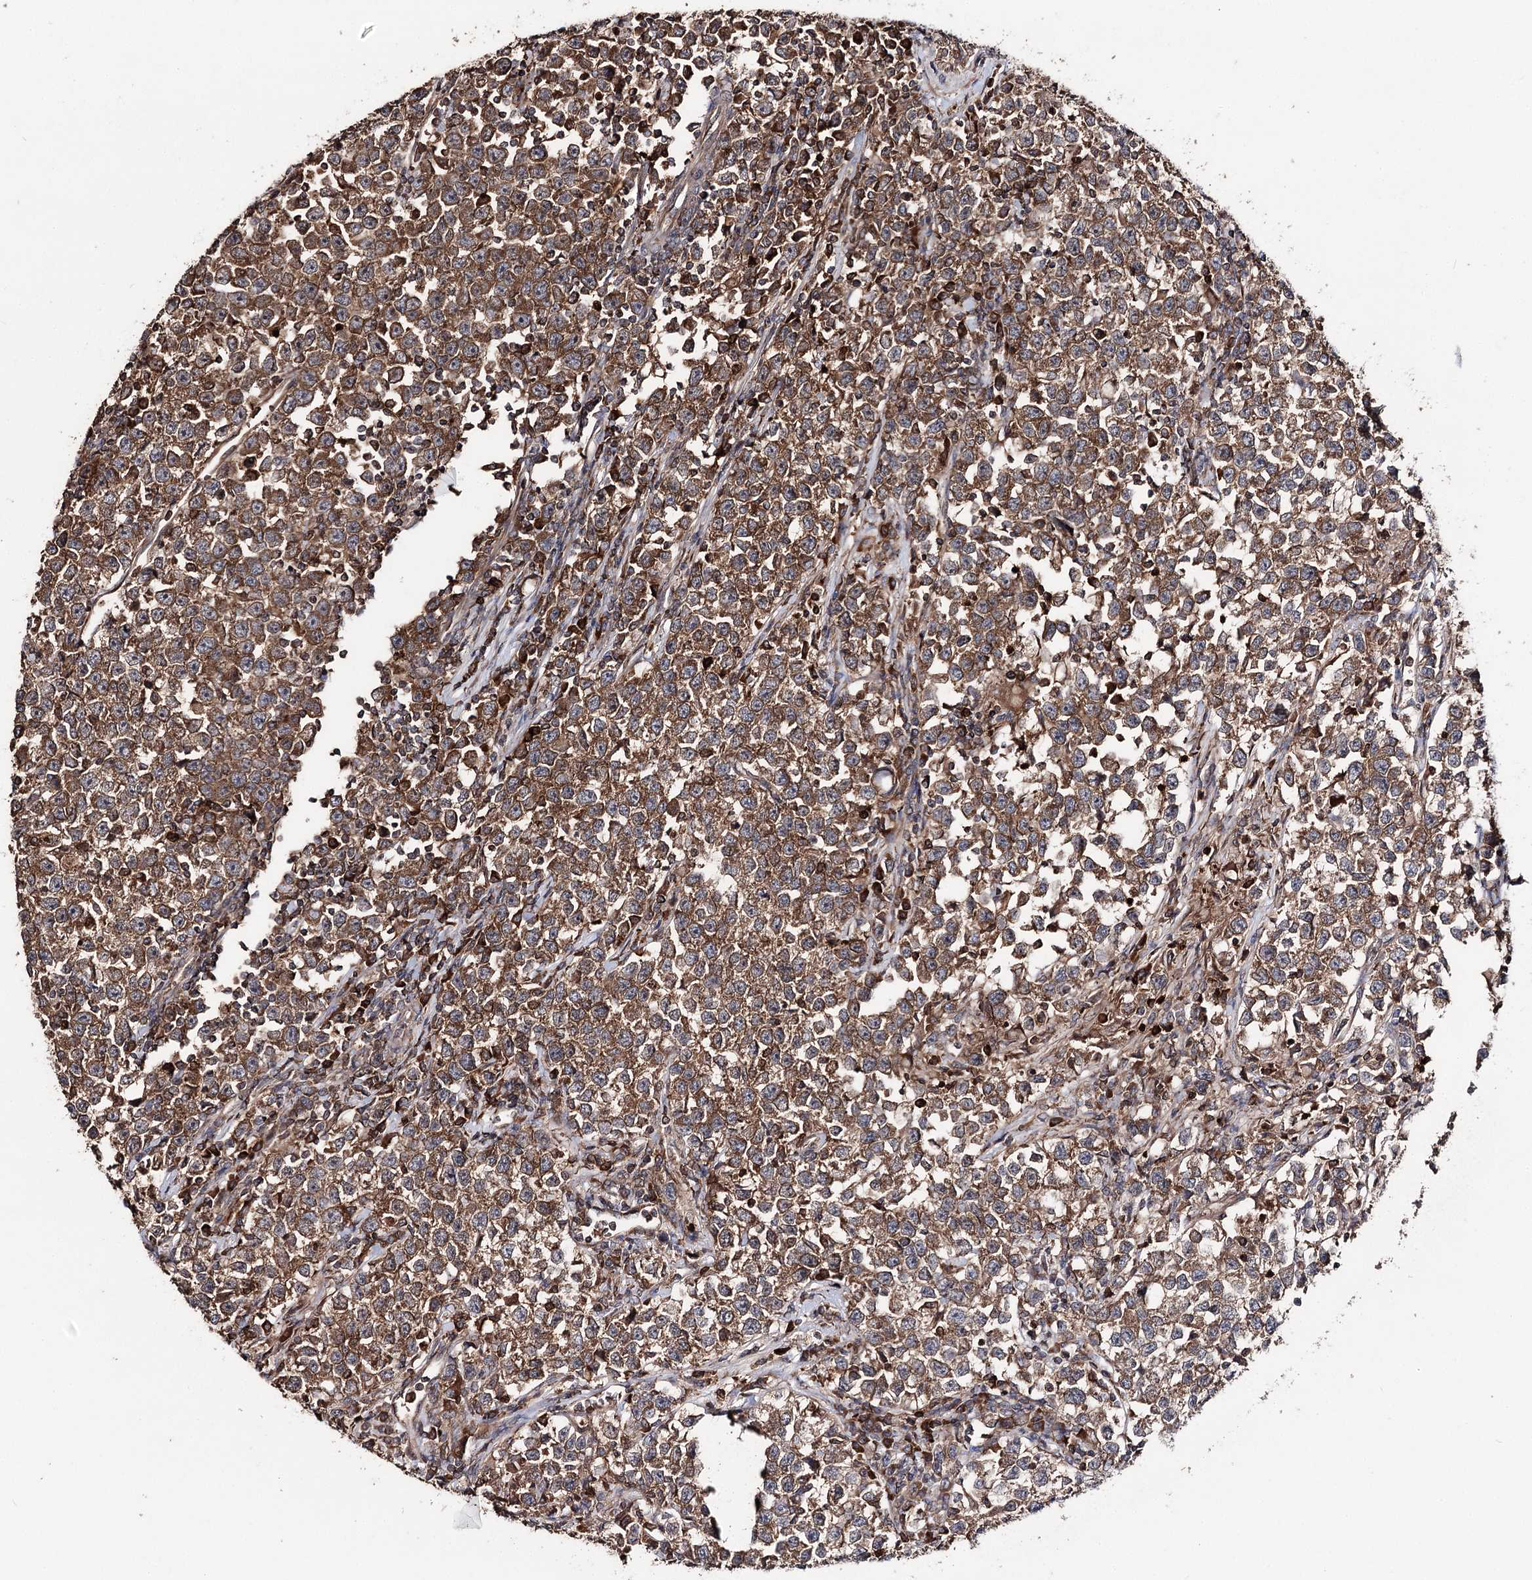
{"staining": {"intensity": "moderate", "quantity": ">75%", "location": "cytoplasmic/membranous"}, "tissue": "testis cancer", "cell_type": "Tumor cells", "image_type": "cancer", "snomed": [{"axis": "morphology", "description": "Normal tissue, NOS"}, {"axis": "morphology", "description": "Seminoma, NOS"}, {"axis": "topography", "description": "Testis"}], "caption": "Seminoma (testis) tissue demonstrates moderate cytoplasmic/membranous positivity in approximately >75% of tumor cells", "gene": "FAM53B", "patient": {"sex": "male", "age": 43}}